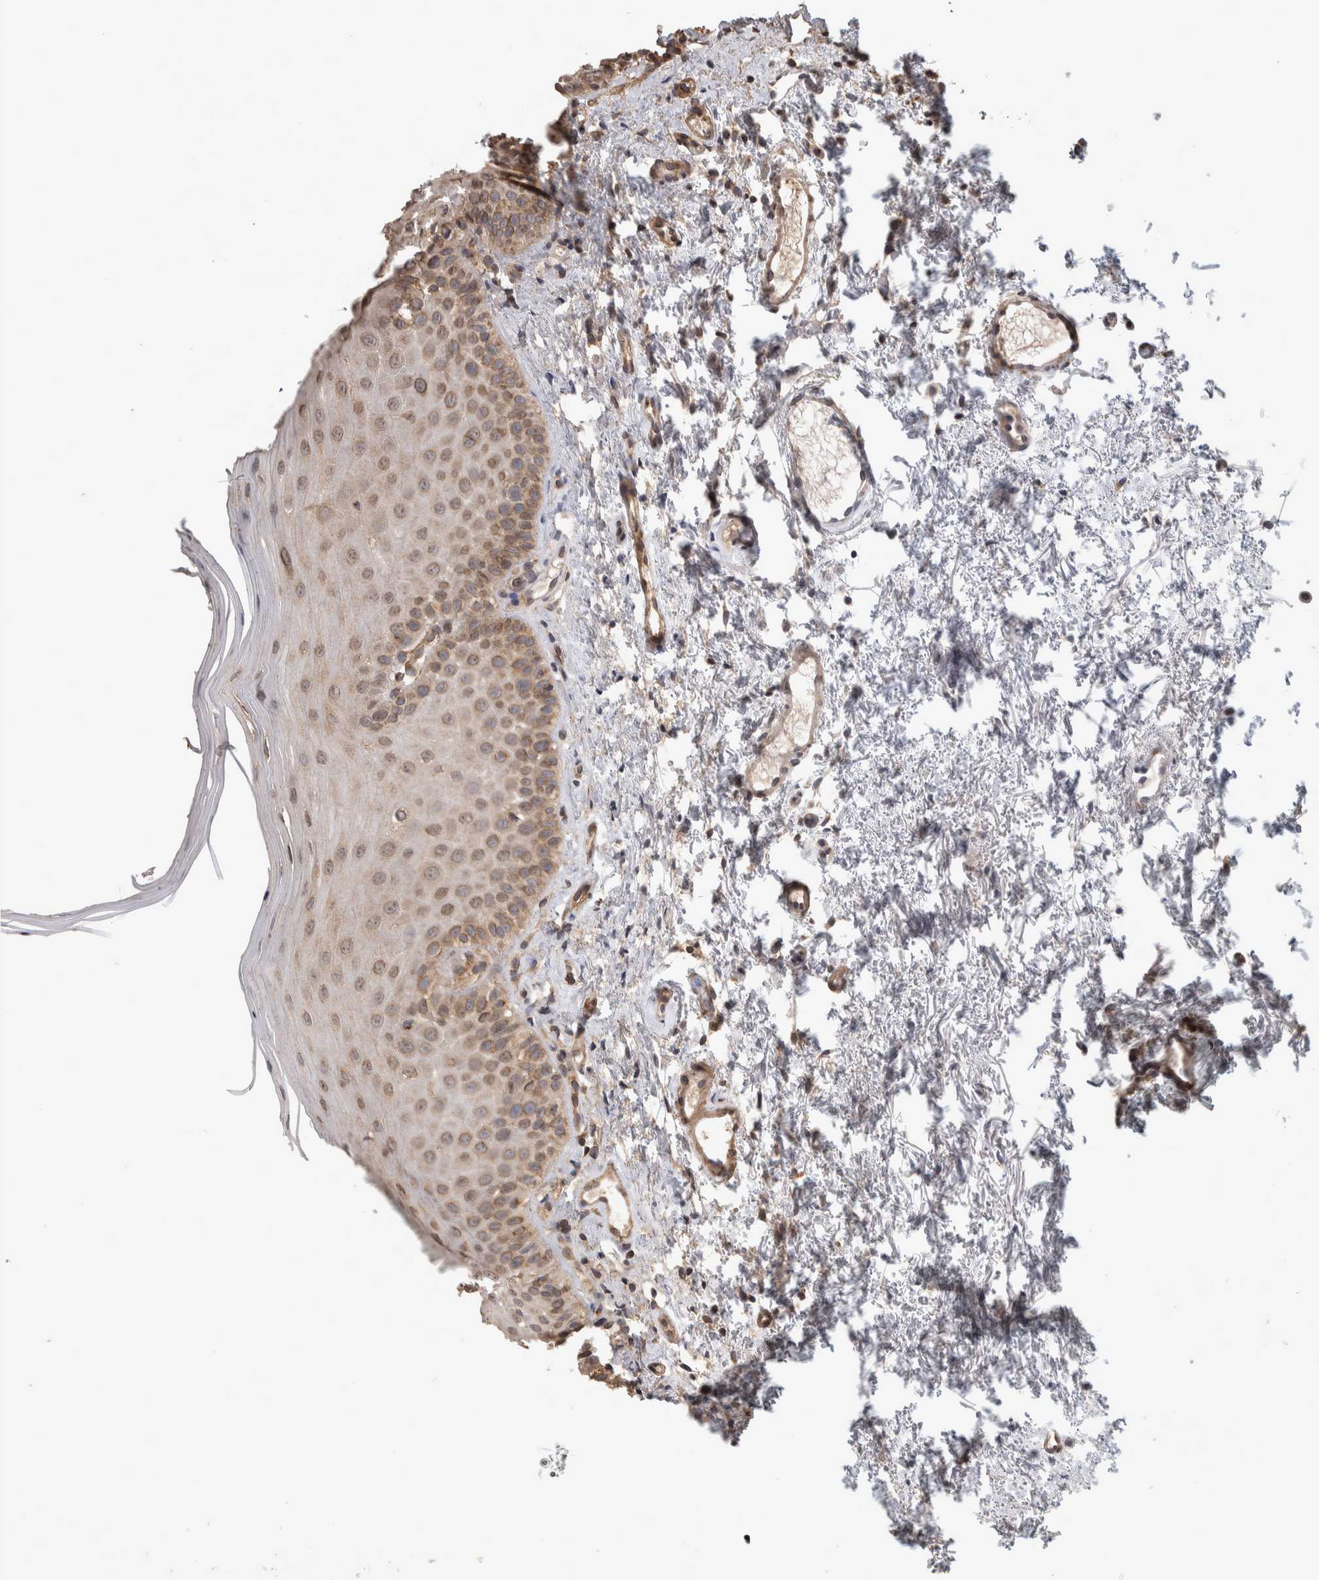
{"staining": {"intensity": "moderate", "quantity": "25%-75%", "location": "cytoplasmic/membranous"}, "tissue": "oral mucosa", "cell_type": "Squamous epithelial cells", "image_type": "normal", "snomed": [{"axis": "morphology", "description": "Normal tissue, NOS"}, {"axis": "topography", "description": "Oral tissue"}], "caption": "Oral mucosa was stained to show a protein in brown. There is medium levels of moderate cytoplasmic/membranous staining in about 25%-75% of squamous epithelial cells. (Stains: DAB (3,3'-diaminobenzidine) in brown, nuclei in blue, Microscopy: brightfield microscopy at high magnification).", "gene": "IFRD1", "patient": {"sex": "male", "age": 66}}